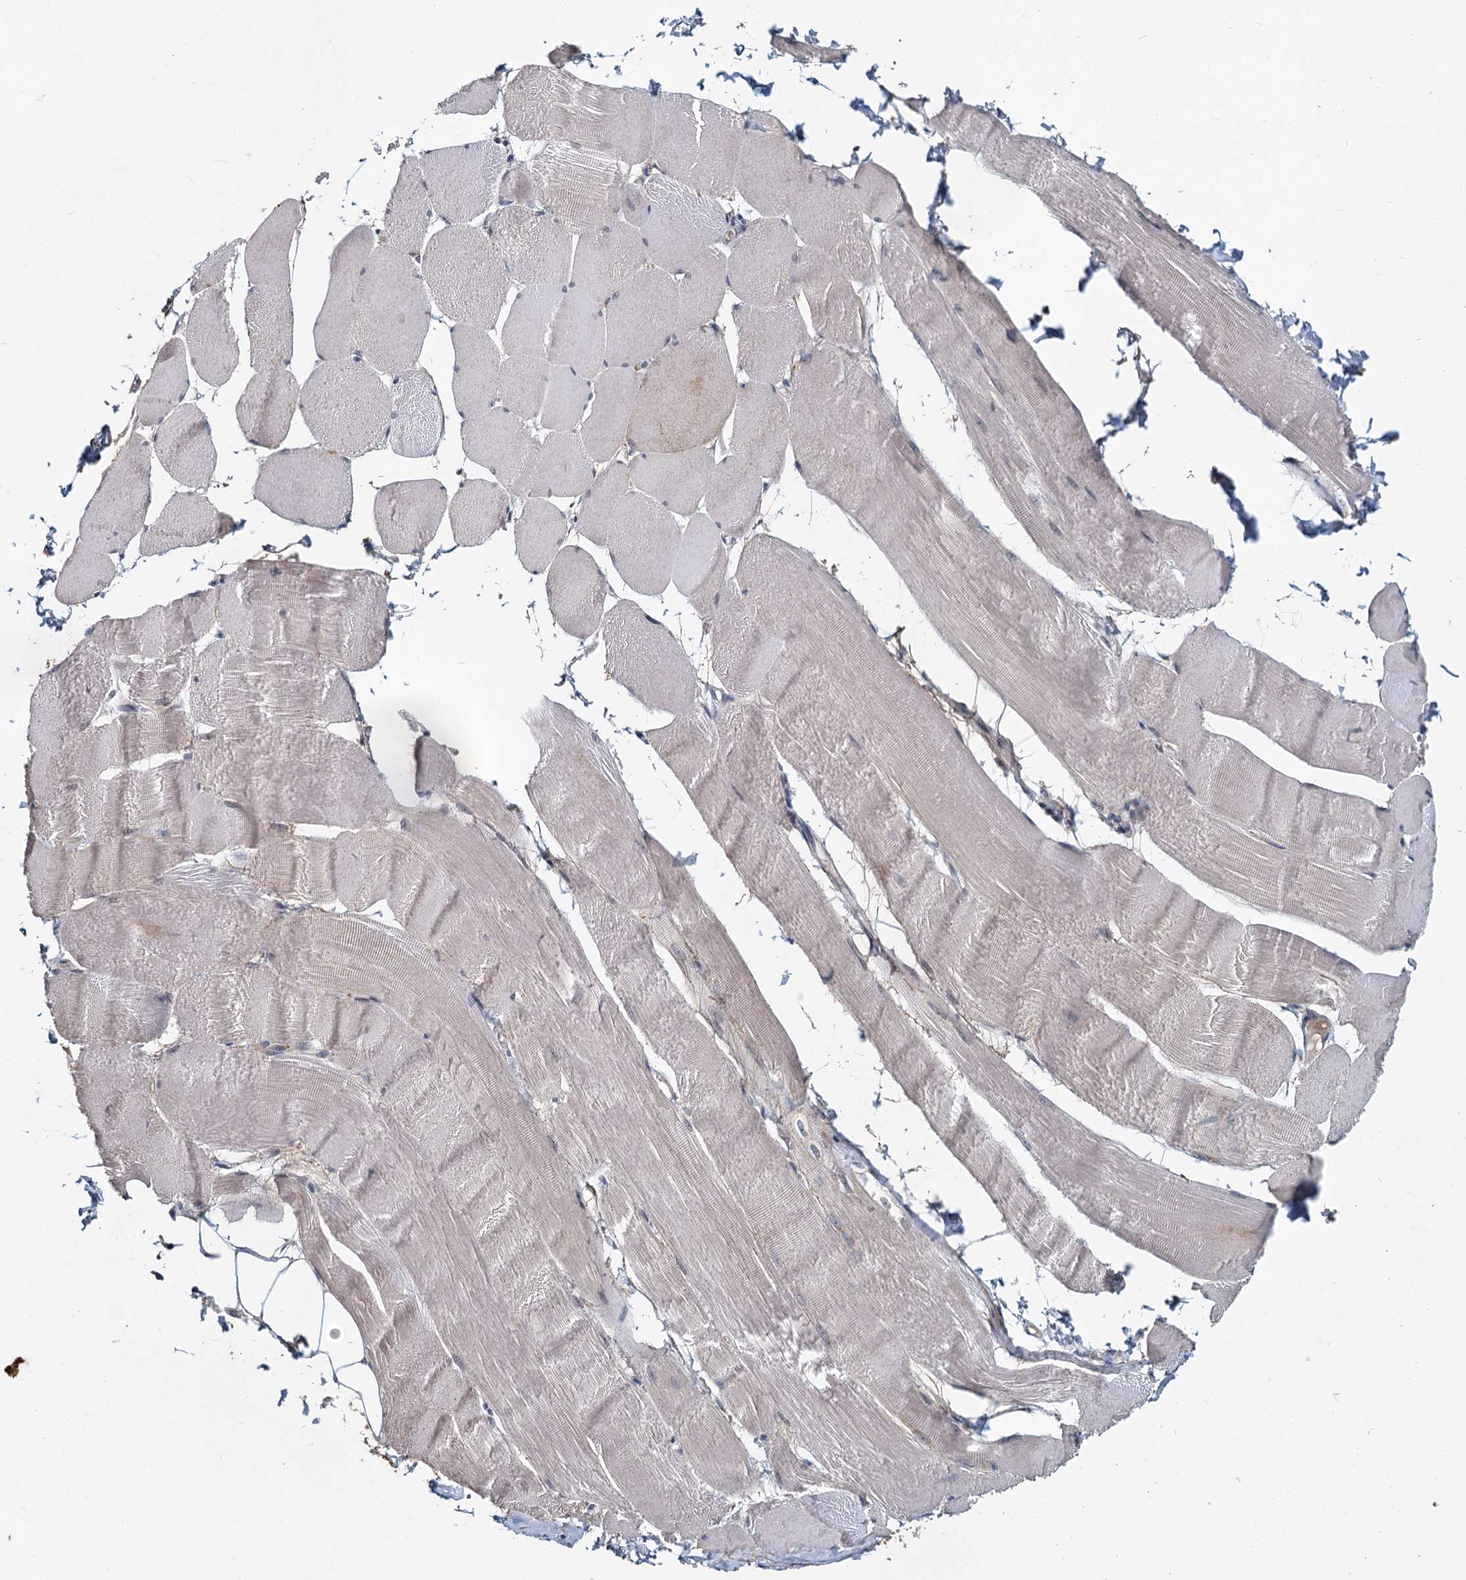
{"staining": {"intensity": "weak", "quantity": "<25%", "location": "cytoplasmic/membranous,nuclear"}, "tissue": "skeletal muscle", "cell_type": "Myocytes", "image_type": "normal", "snomed": [{"axis": "morphology", "description": "Normal tissue, NOS"}, {"axis": "morphology", "description": "Basal cell carcinoma"}, {"axis": "topography", "description": "Skeletal muscle"}], "caption": "Image shows no significant protein expression in myocytes of benign skeletal muscle. Brightfield microscopy of immunohistochemistry (IHC) stained with DAB (3,3'-diaminobenzidine) (brown) and hematoxylin (blue), captured at high magnification.", "gene": "DCUN1D2", "patient": {"sex": "female", "age": 64}}